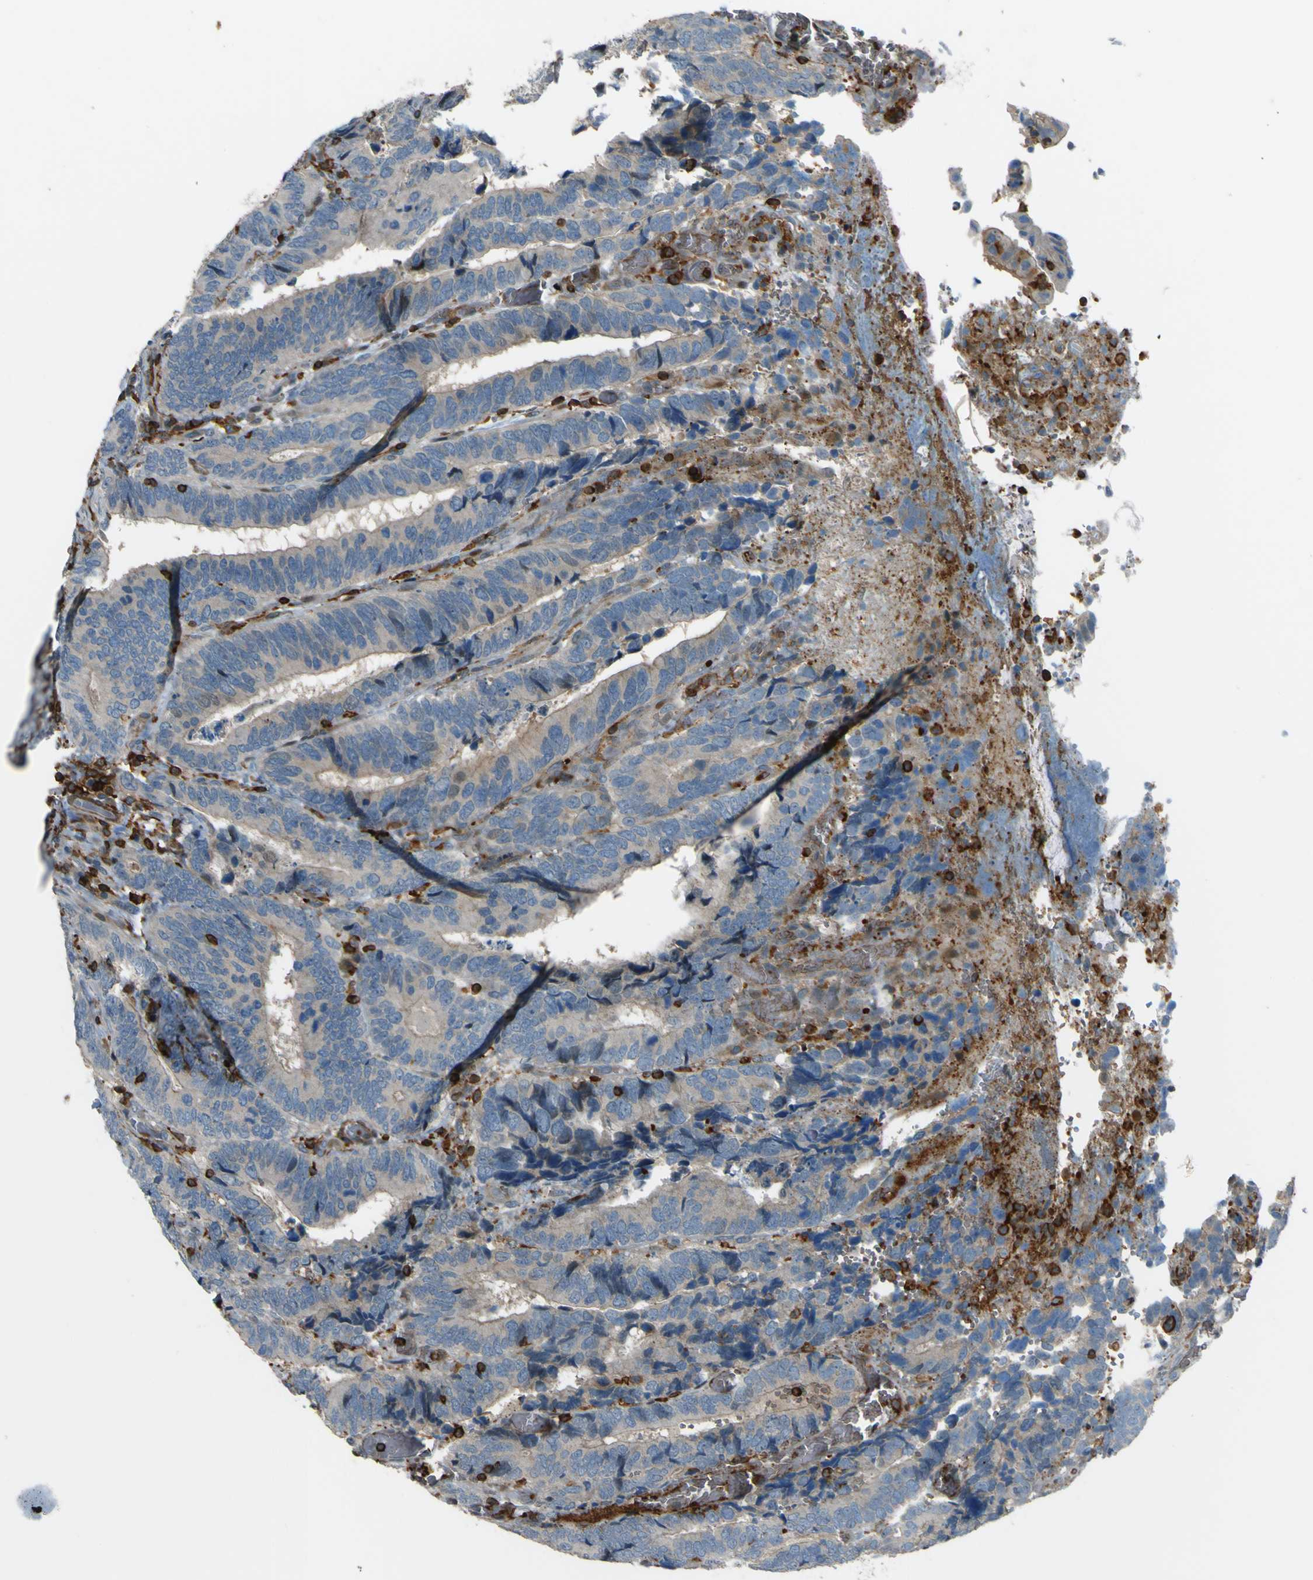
{"staining": {"intensity": "weak", "quantity": "<25%", "location": "cytoplasmic/membranous"}, "tissue": "colorectal cancer", "cell_type": "Tumor cells", "image_type": "cancer", "snomed": [{"axis": "morphology", "description": "Adenocarcinoma, NOS"}, {"axis": "topography", "description": "Colon"}], "caption": "Immunohistochemistry of colorectal cancer (adenocarcinoma) demonstrates no staining in tumor cells. (Stains: DAB (3,3'-diaminobenzidine) IHC with hematoxylin counter stain, Microscopy: brightfield microscopy at high magnification).", "gene": "PCDHB5", "patient": {"sex": "male", "age": 72}}